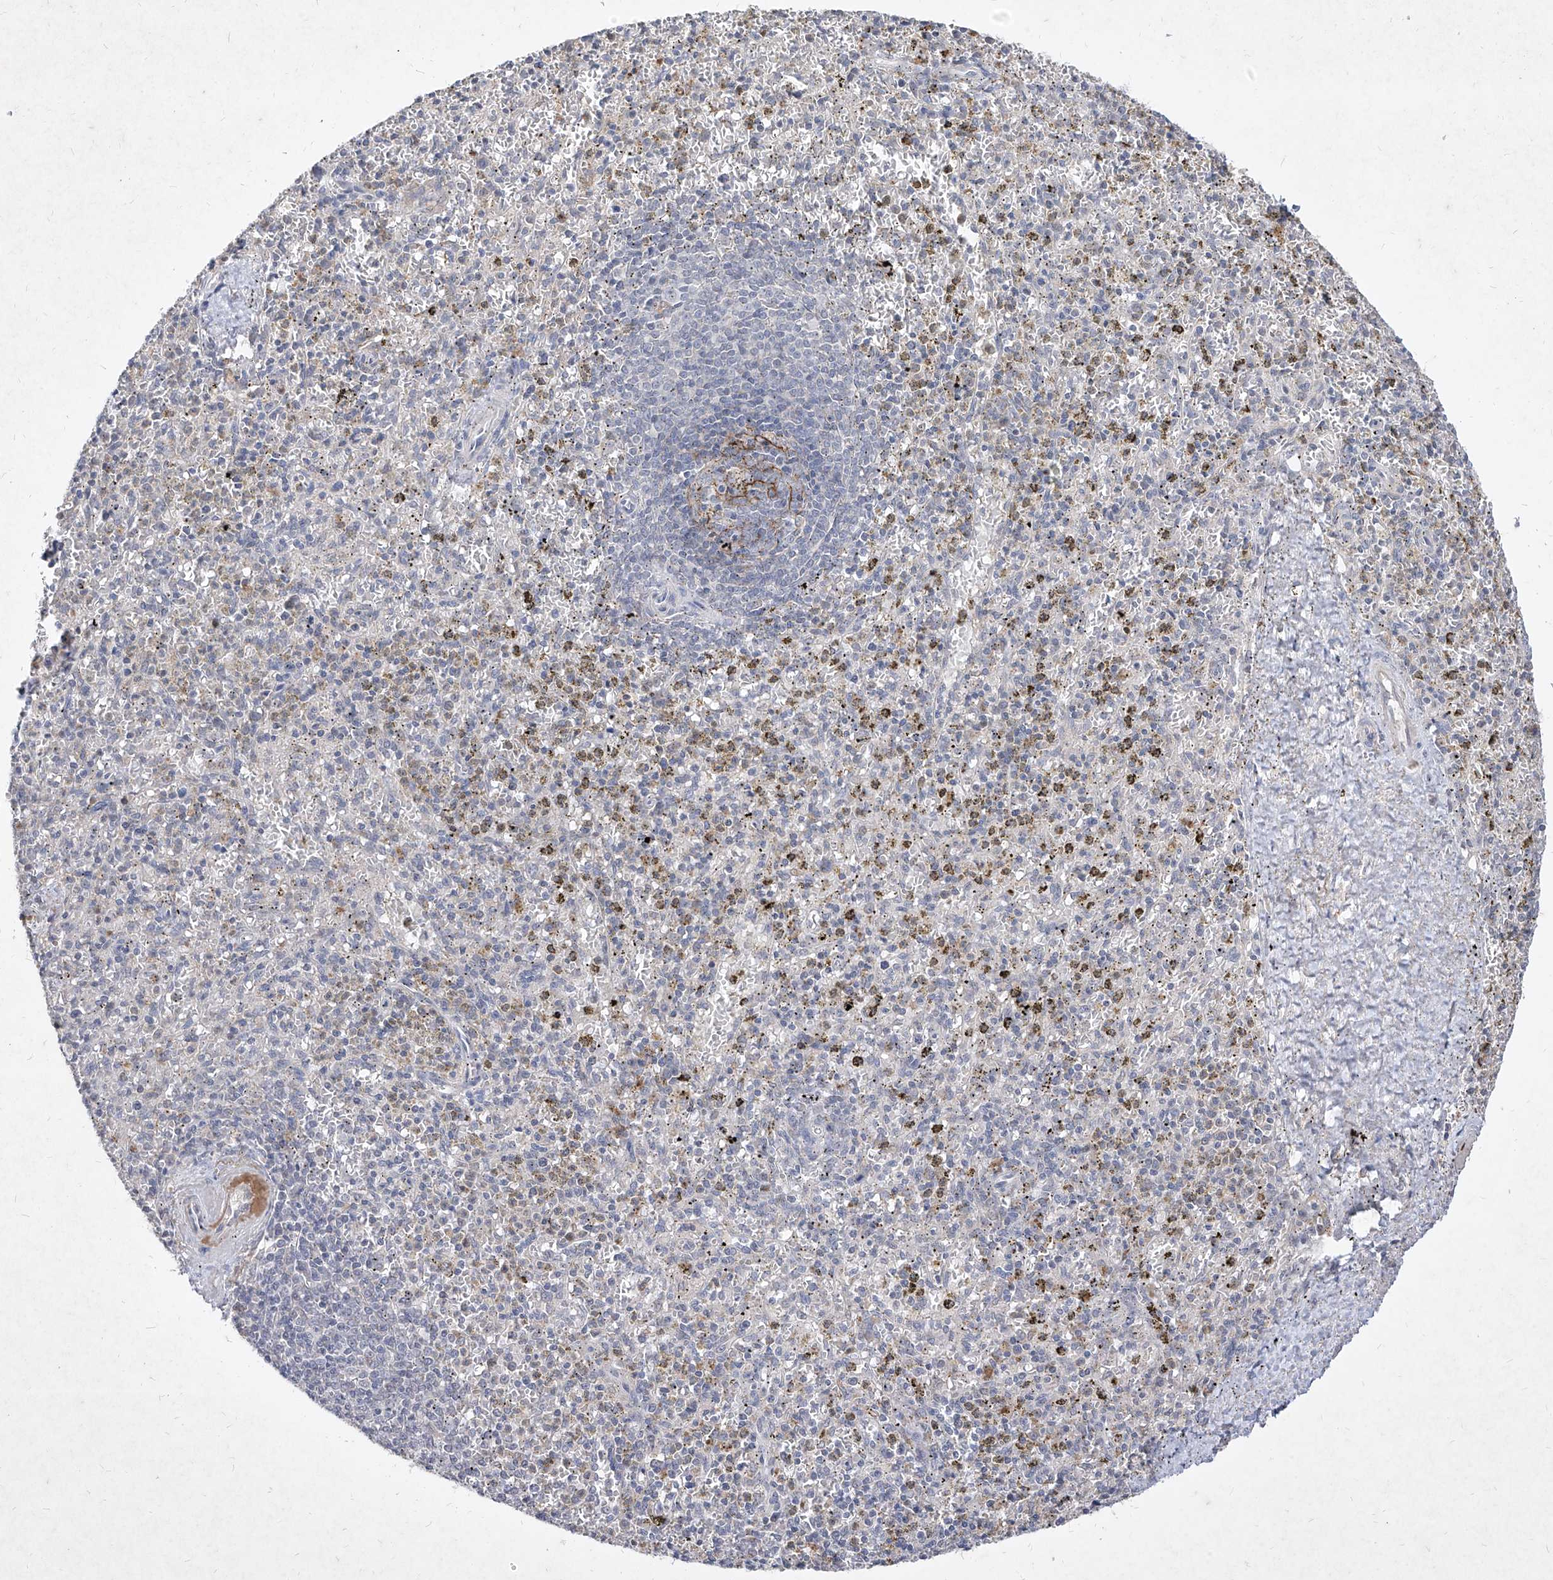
{"staining": {"intensity": "negative", "quantity": "none", "location": "none"}, "tissue": "spleen", "cell_type": "Cells in red pulp", "image_type": "normal", "snomed": [{"axis": "morphology", "description": "Normal tissue, NOS"}, {"axis": "topography", "description": "Spleen"}], "caption": "Cells in red pulp show no significant protein expression in unremarkable spleen. (Immunohistochemistry (ihc), brightfield microscopy, high magnification).", "gene": "C4A", "patient": {"sex": "male", "age": 72}}